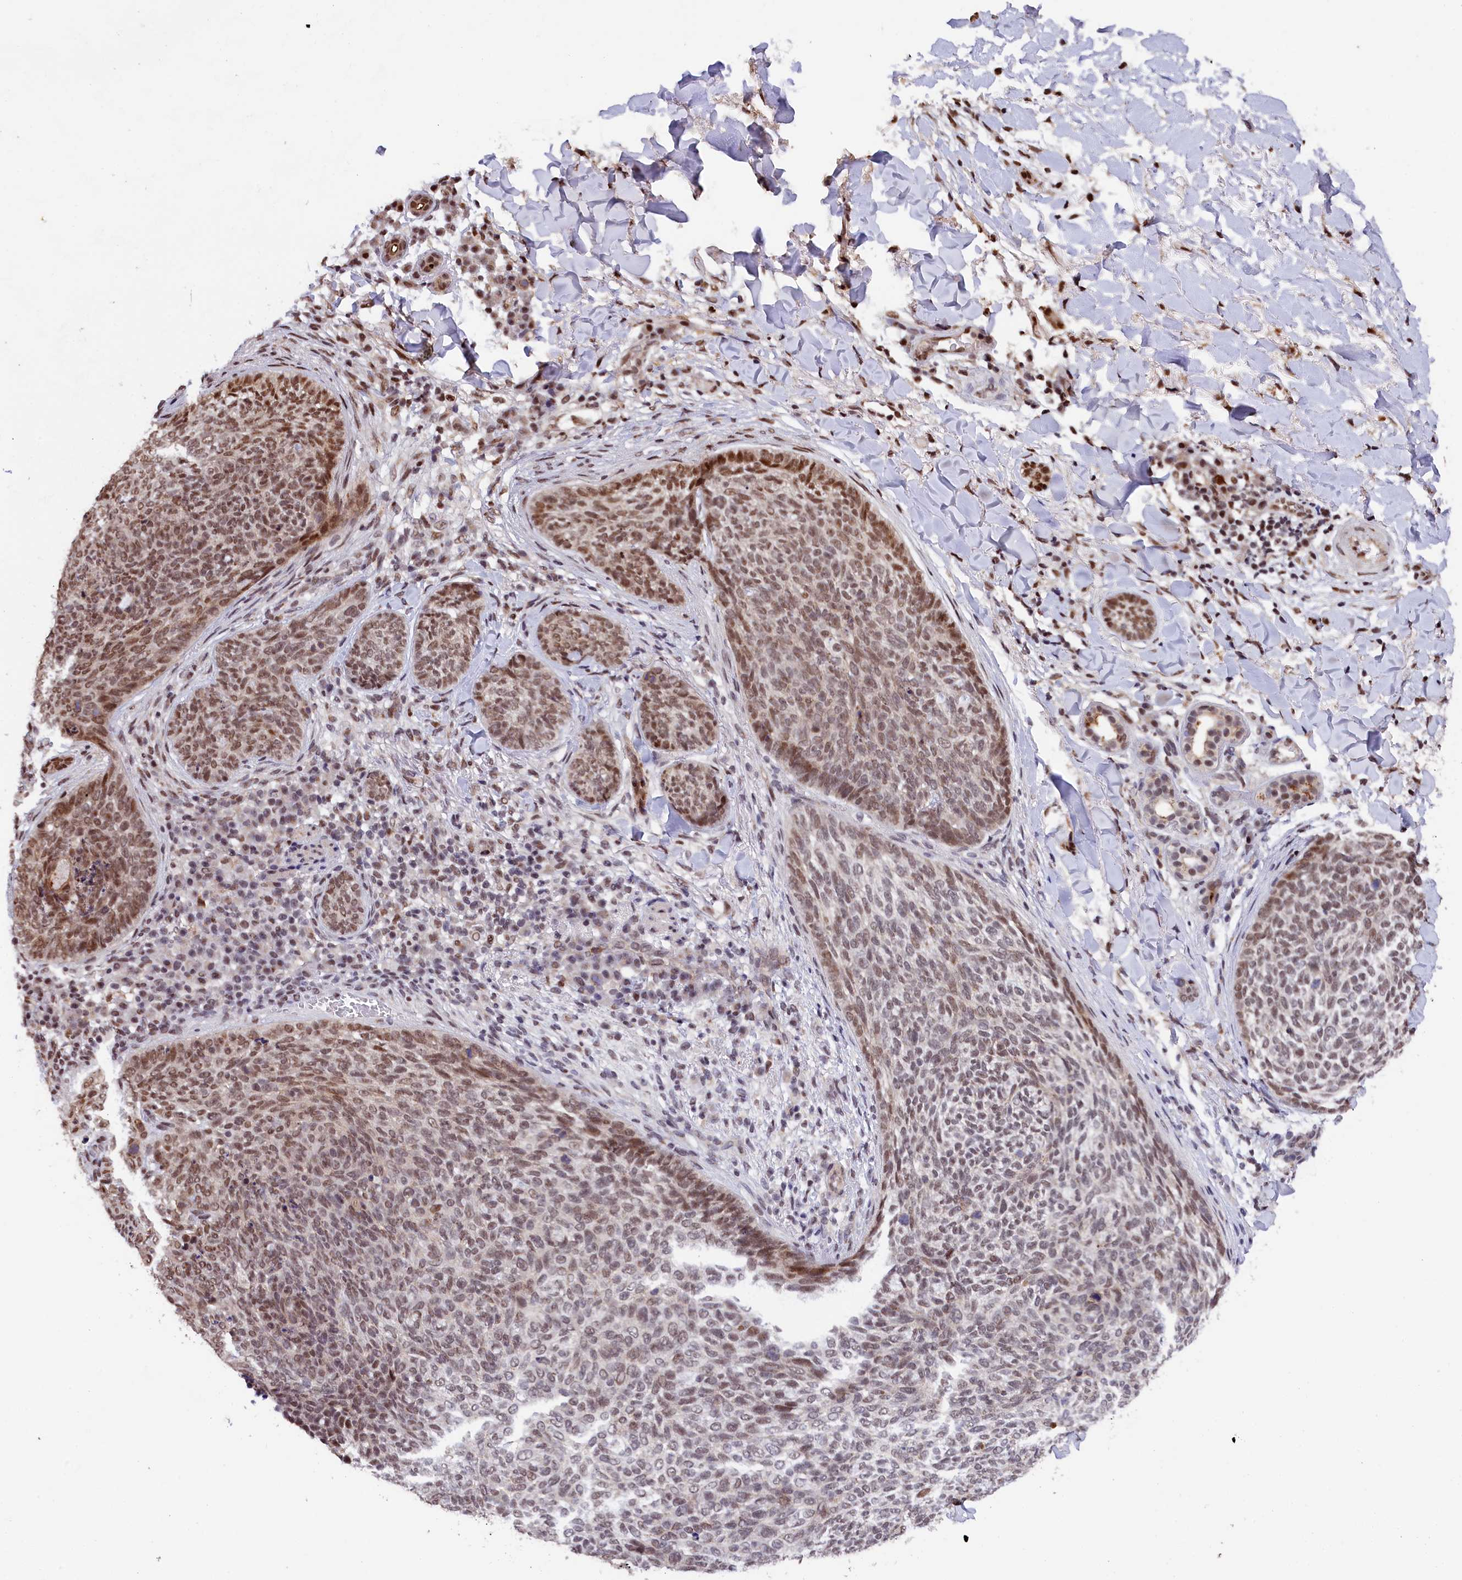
{"staining": {"intensity": "moderate", "quantity": "25%-75%", "location": "nuclear"}, "tissue": "skin cancer", "cell_type": "Tumor cells", "image_type": "cancer", "snomed": [{"axis": "morphology", "description": "Basal cell carcinoma"}, {"axis": "topography", "description": "Skin"}], "caption": "Basal cell carcinoma (skin) stained for a protein exhibits moderate nuclear positivity in tumor cells.", "gene": "ADIG", "patient": {"sex": "male", "age": 85}}